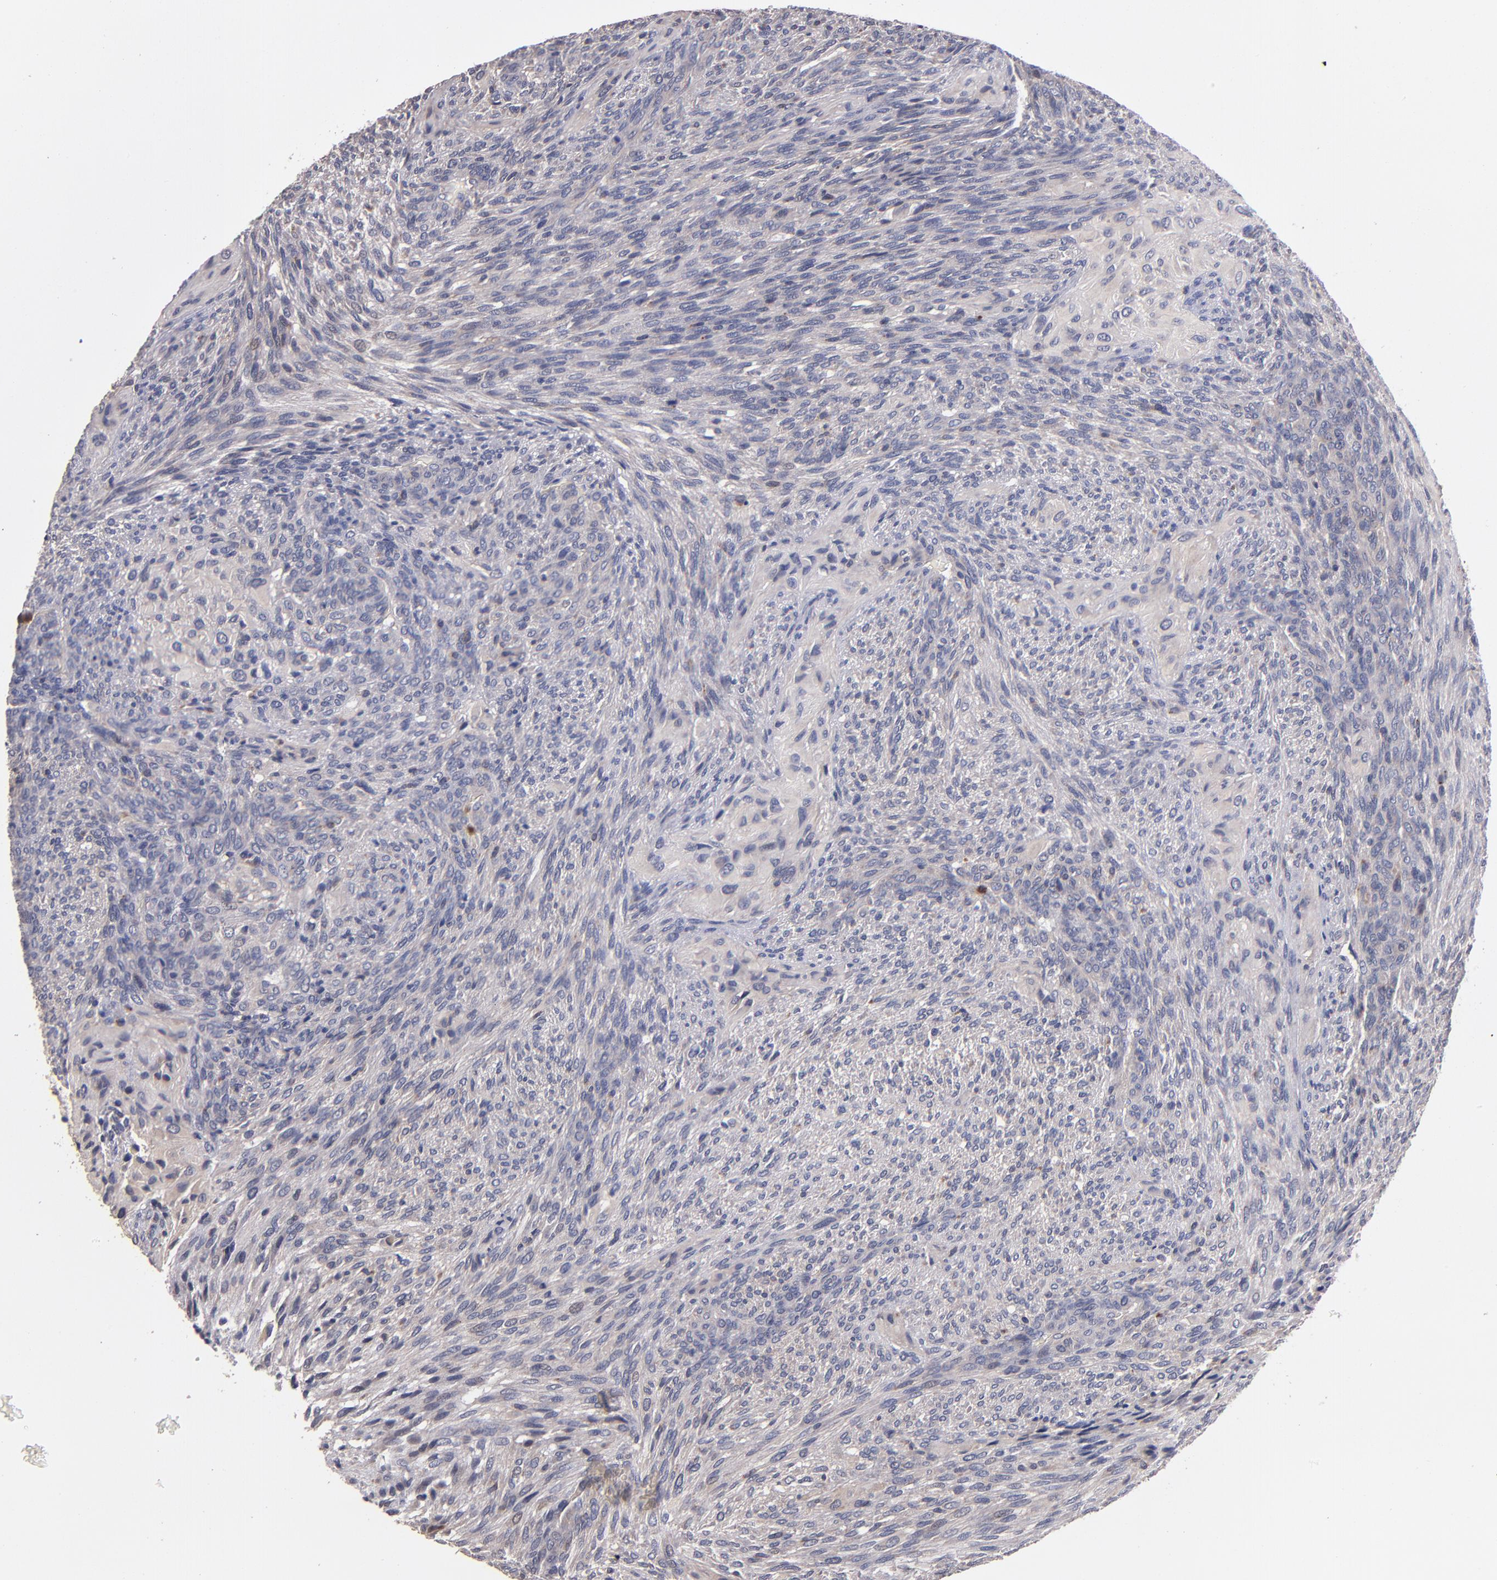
{"staining": {"intensity": "negative", "quantity": "none", "location": "none"}, "tissue": "glioma", "cell_type": "Tumor cells", "image_type": "cancer", "snomed": [{"axis": "morphology", "description": "Glioma, malignant, High grade"}, {"axis": "topography", "description": "Cerebral cortex"}], "caption": "This image is of glioma stained with immunohistochemistry (IHC) to label a protein in brown with the nuclei are counter-stained blue. There is no staining in tumor cells. (DAB (3,3'-diaminobenzidine) immunohistochemistry (IHC) with hematoxylin counter stain).", "gene": "TTLL12", "patient": {"sex": "female", "age": 55}}